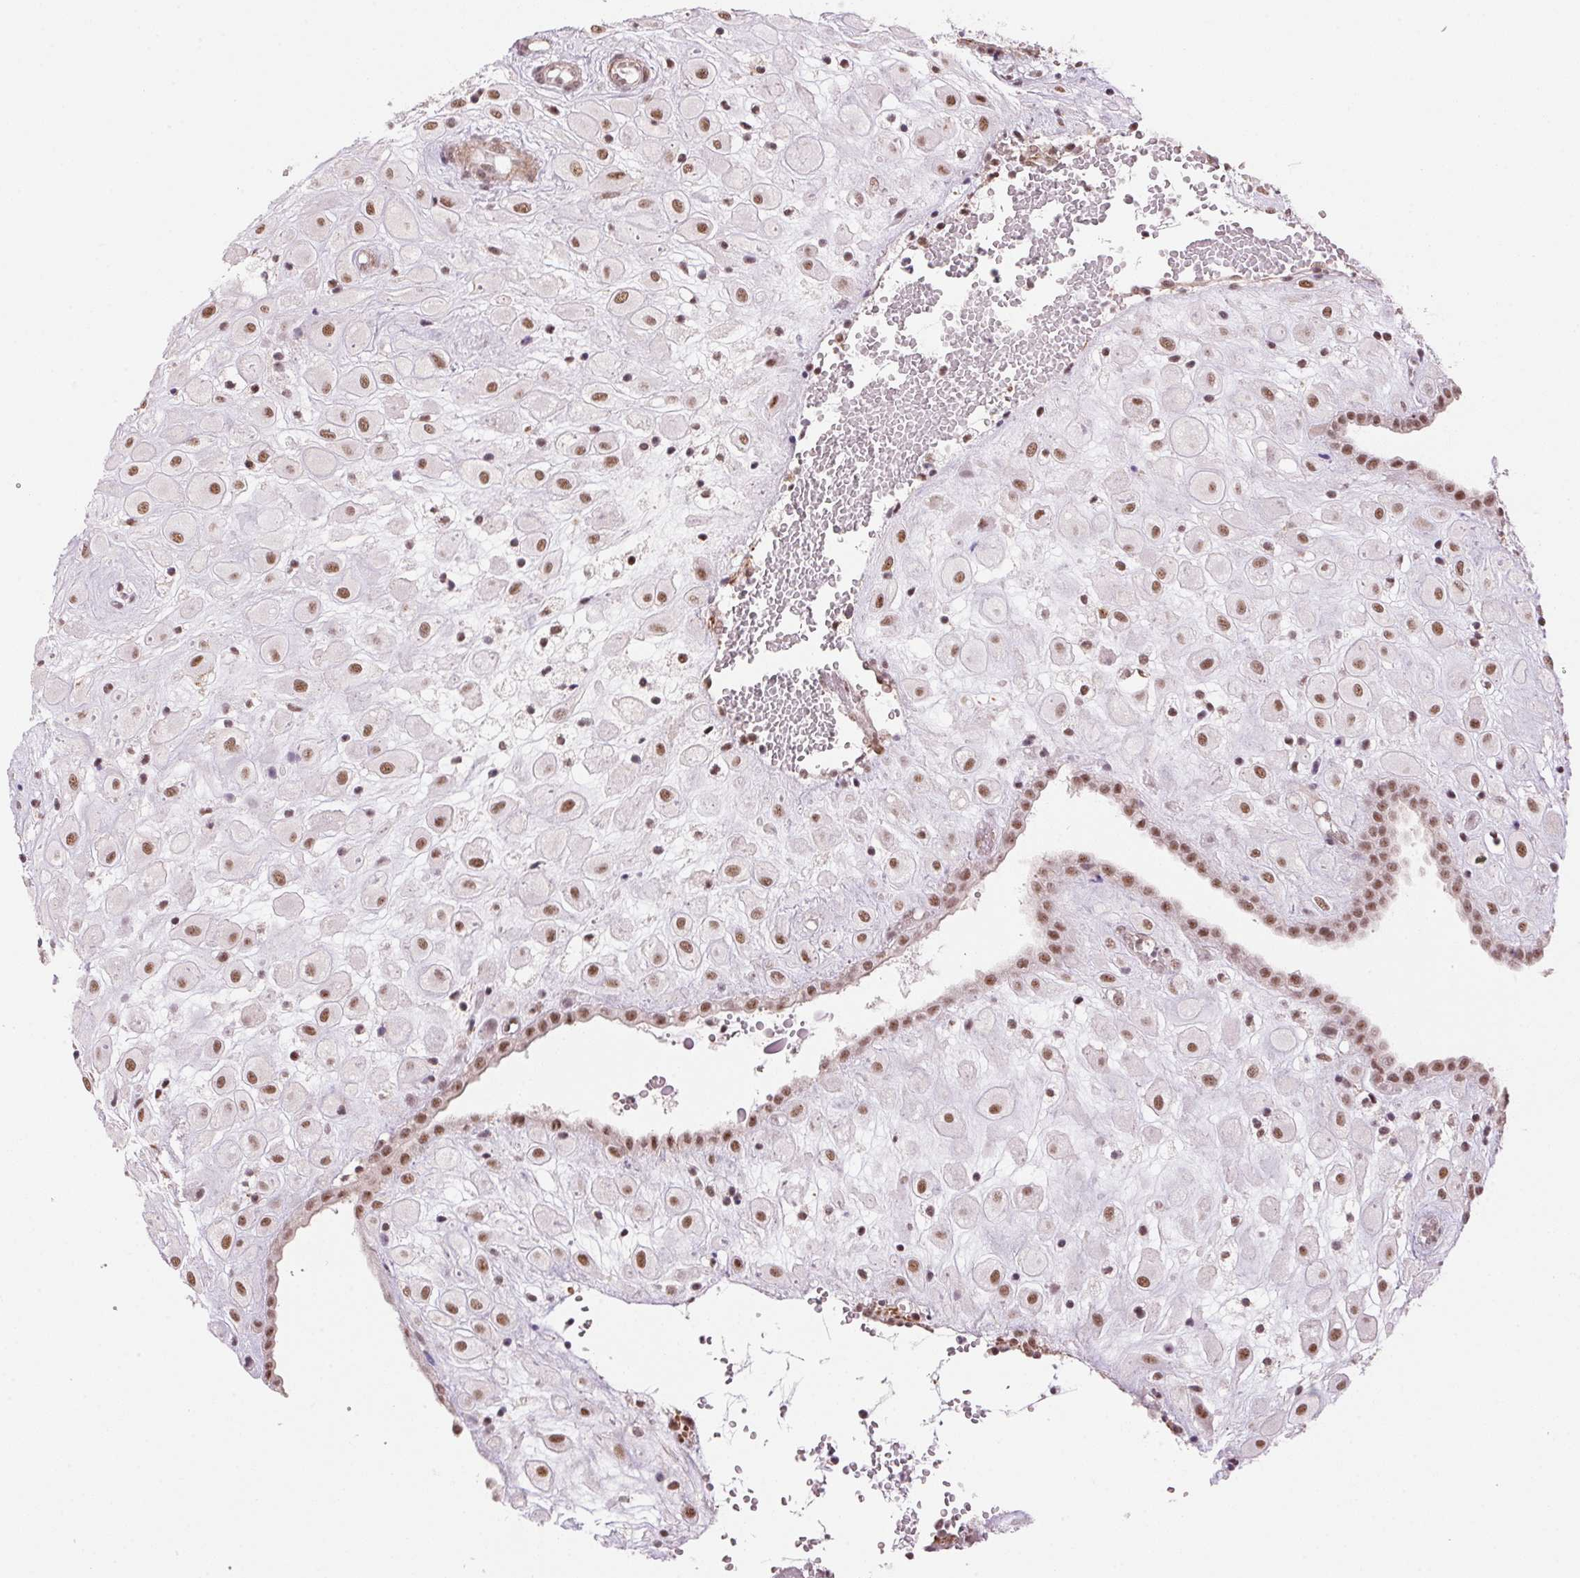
{"staining": {"intensity": "moderate", "quantity": ">75%", "location": "nuclear"}, "tissue": "placenta", "cell_type": "Decidual cells", "image_type": "normal", "snomed": [{"axis": "morphology", "description": "Normal tissue, NOS"}, {"axis": "topography", "description": "Placenta"}], "caption": "This histopathology image shows immunohistochemistry staining of benign human placenta, with medium moderate nuclear expression in about >75% of decidual cells.", "gene": "HNRNPDL", "patient": {"sex": "female", "age": 24}}